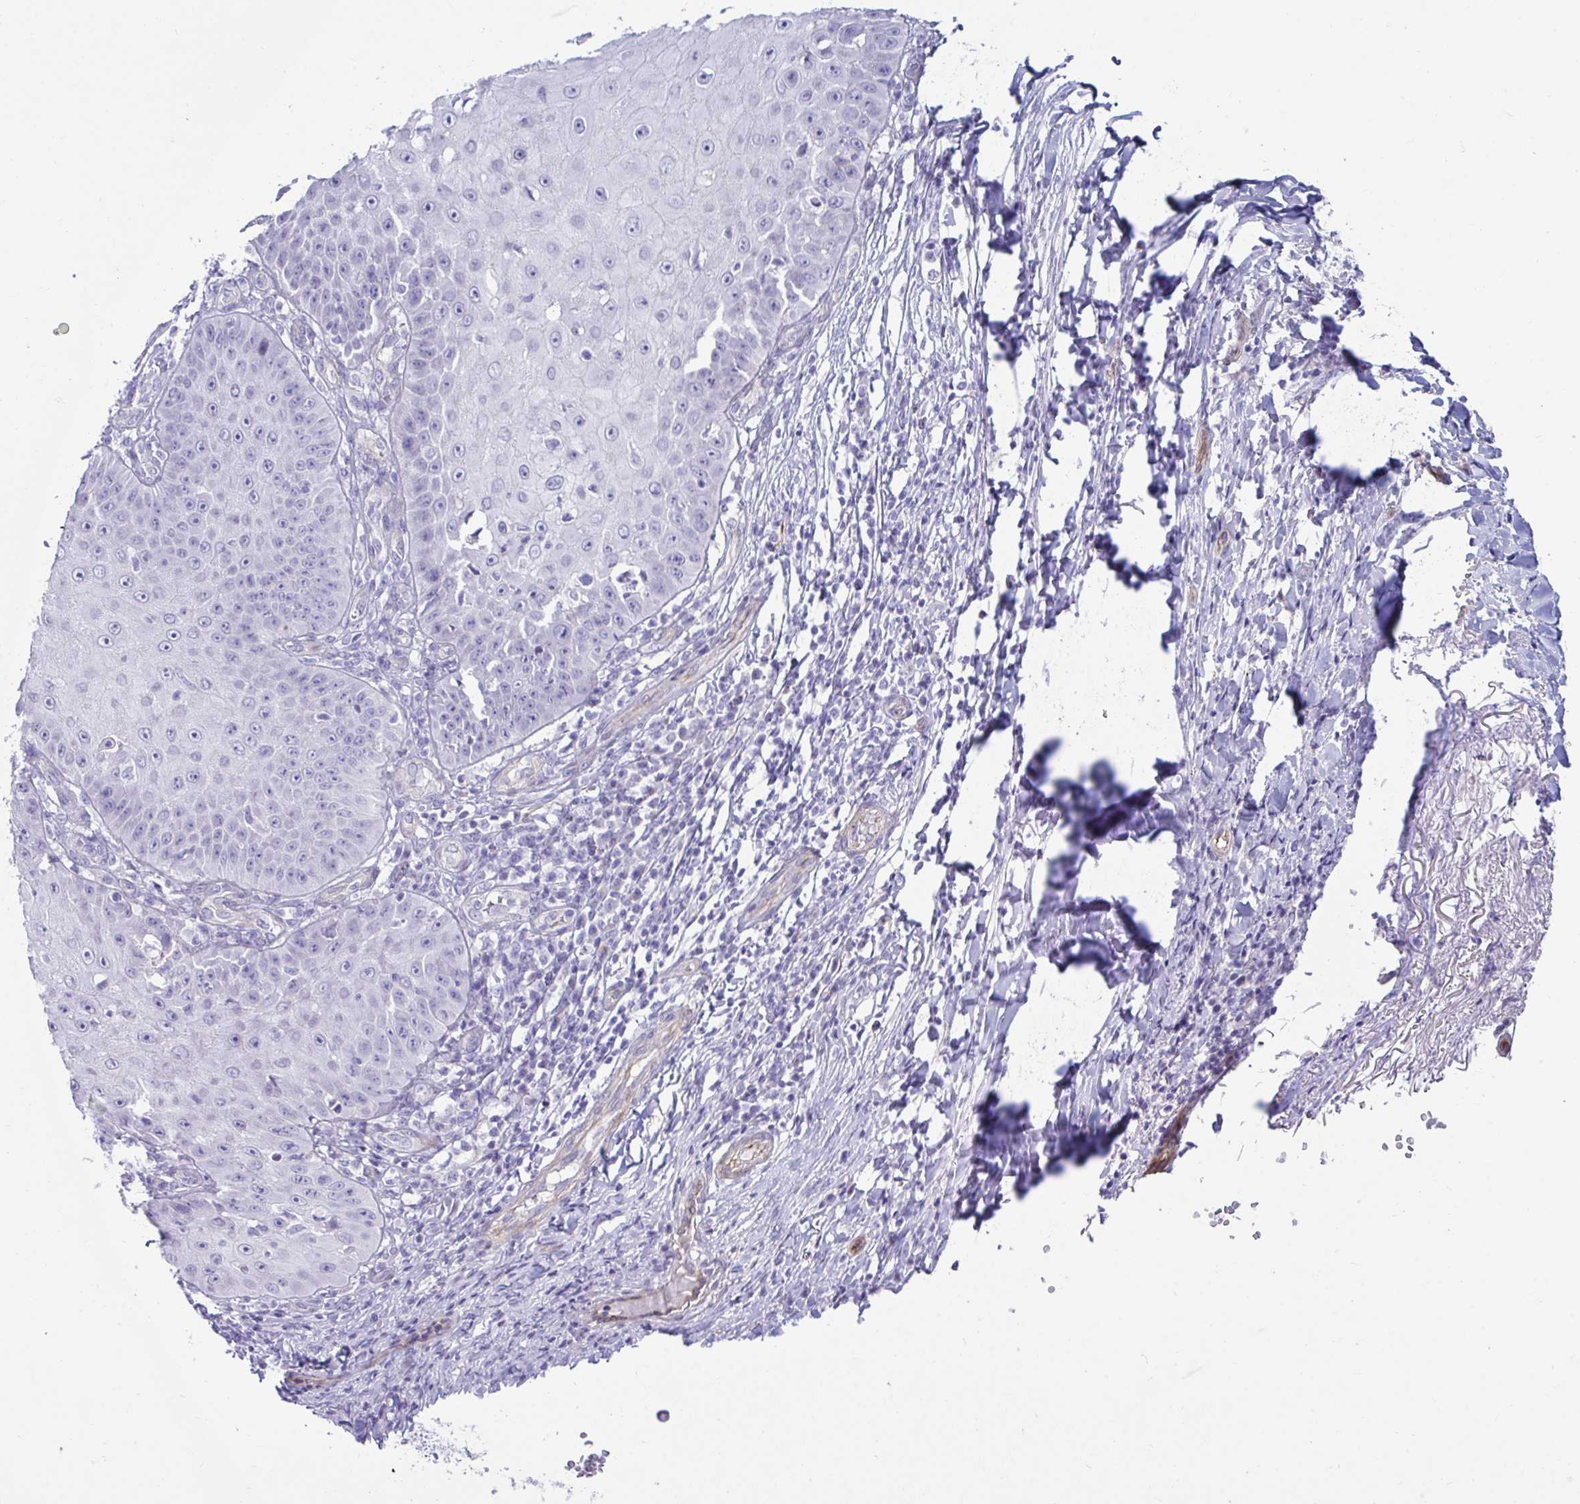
{"staining": {"intensity": "negative", "quantity": "none", "location": "none"}, "tissue": "skin cancer", "cell_type": "Tumor cells", "image_type": "cancer", "snomed": [{"axis": "morphology", "description": "Squamous cell carcinoma, NOS"}, {"axis": "topography", "description": "Skin"}], "caption": "Photomicrograph shows no significant protein expression in tumor cells of skin squamous cell carcinoma.", "gene": "UBL3", "patient": {"sex": "male", "age": 70}}